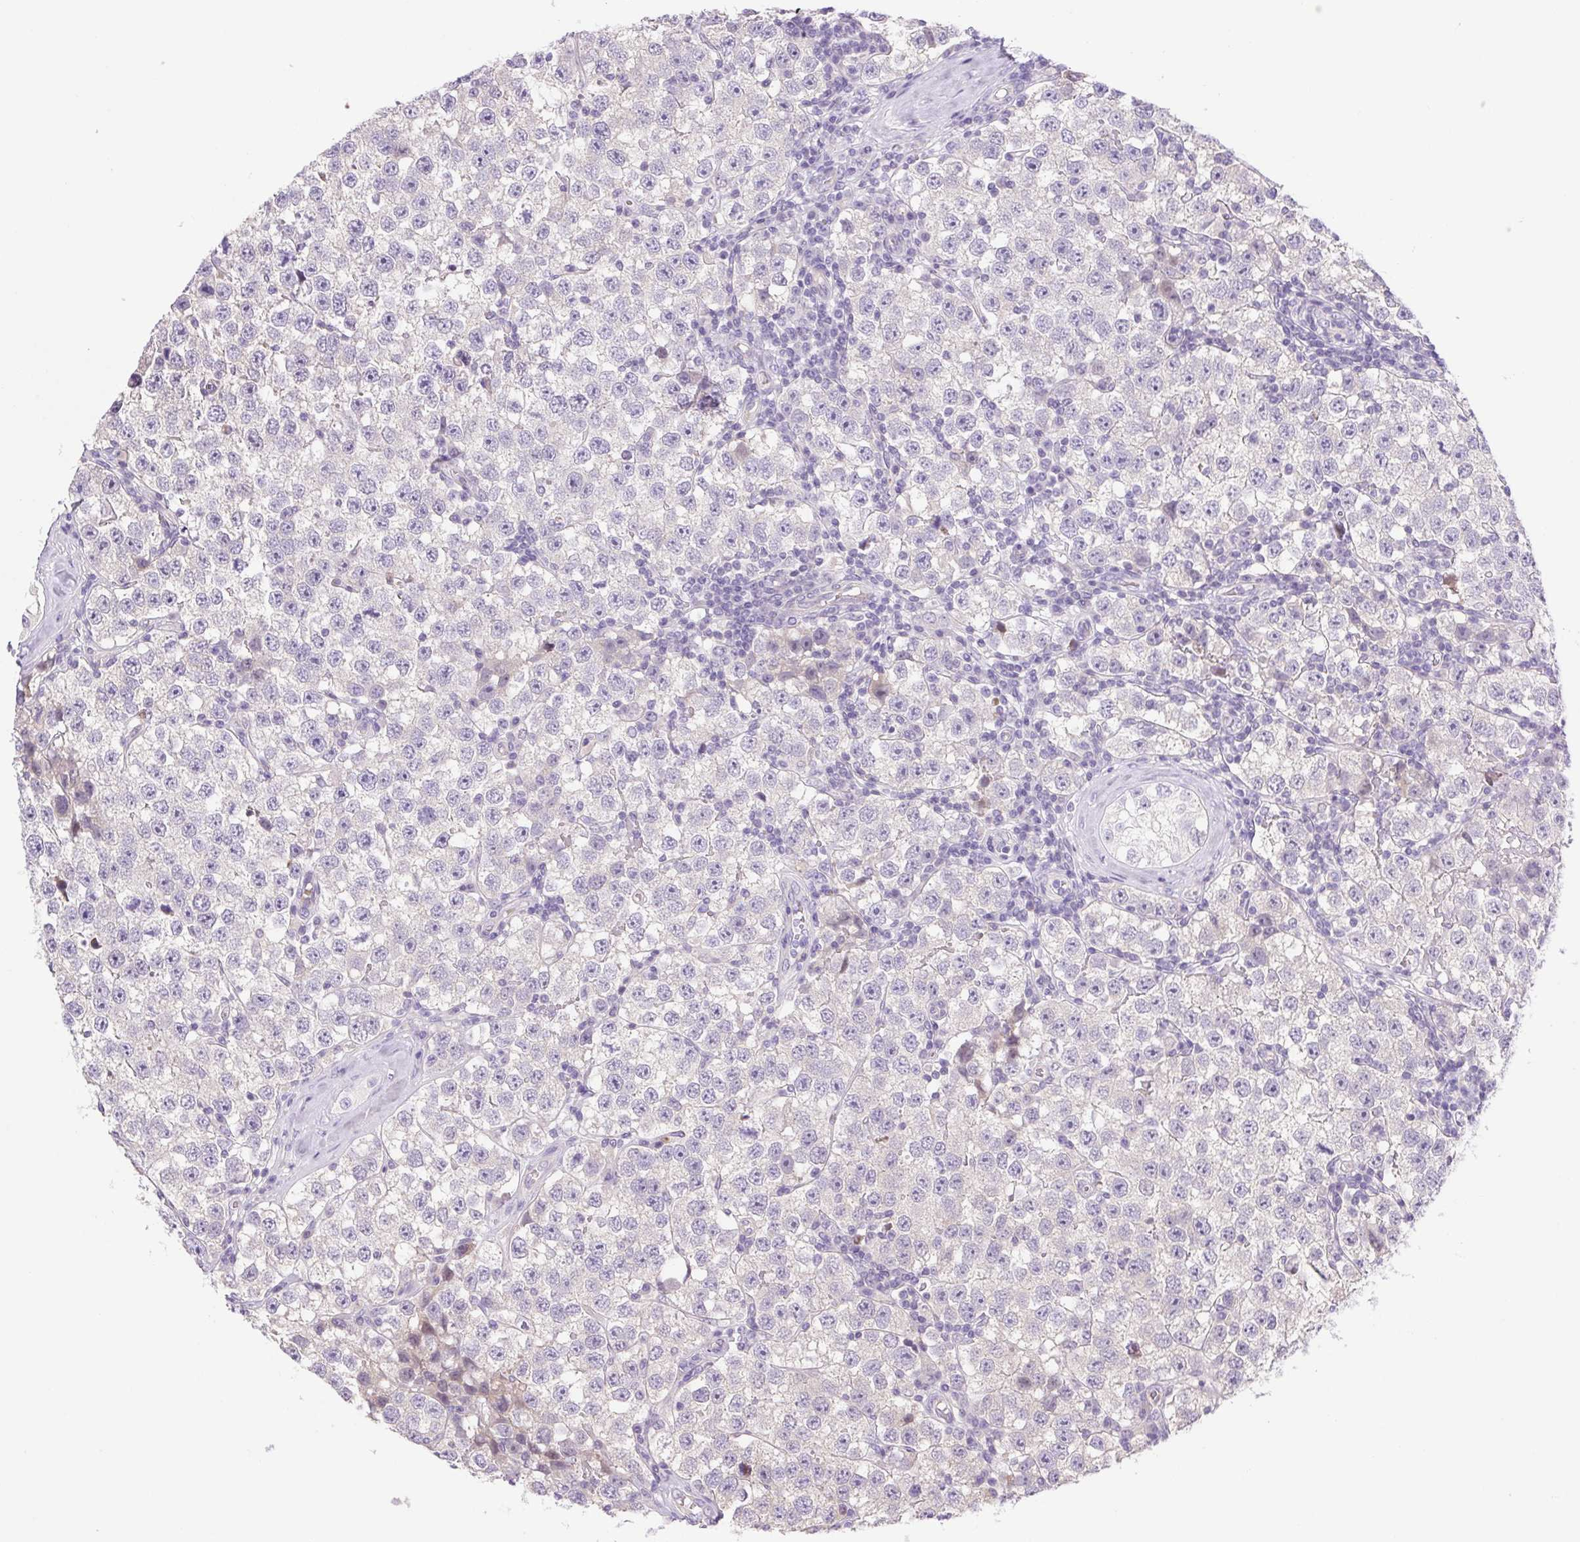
{"staining": {"intensity": "negative", "quantity": "none", "location": "none"}, "tissue": "testis cancer", "cell_type": "Tumor cells", "image_type": "cancer", "snomed": [{"axis": "morphology", "description": "Seminoma, NOS"}, {"axis": "topography", "description": "Testis"}], "caption": "There is no significant expression in tumor cells of seminoma (testis).", "gene": "FAM177B", "patient": {"sex": "male", "age": 34}}